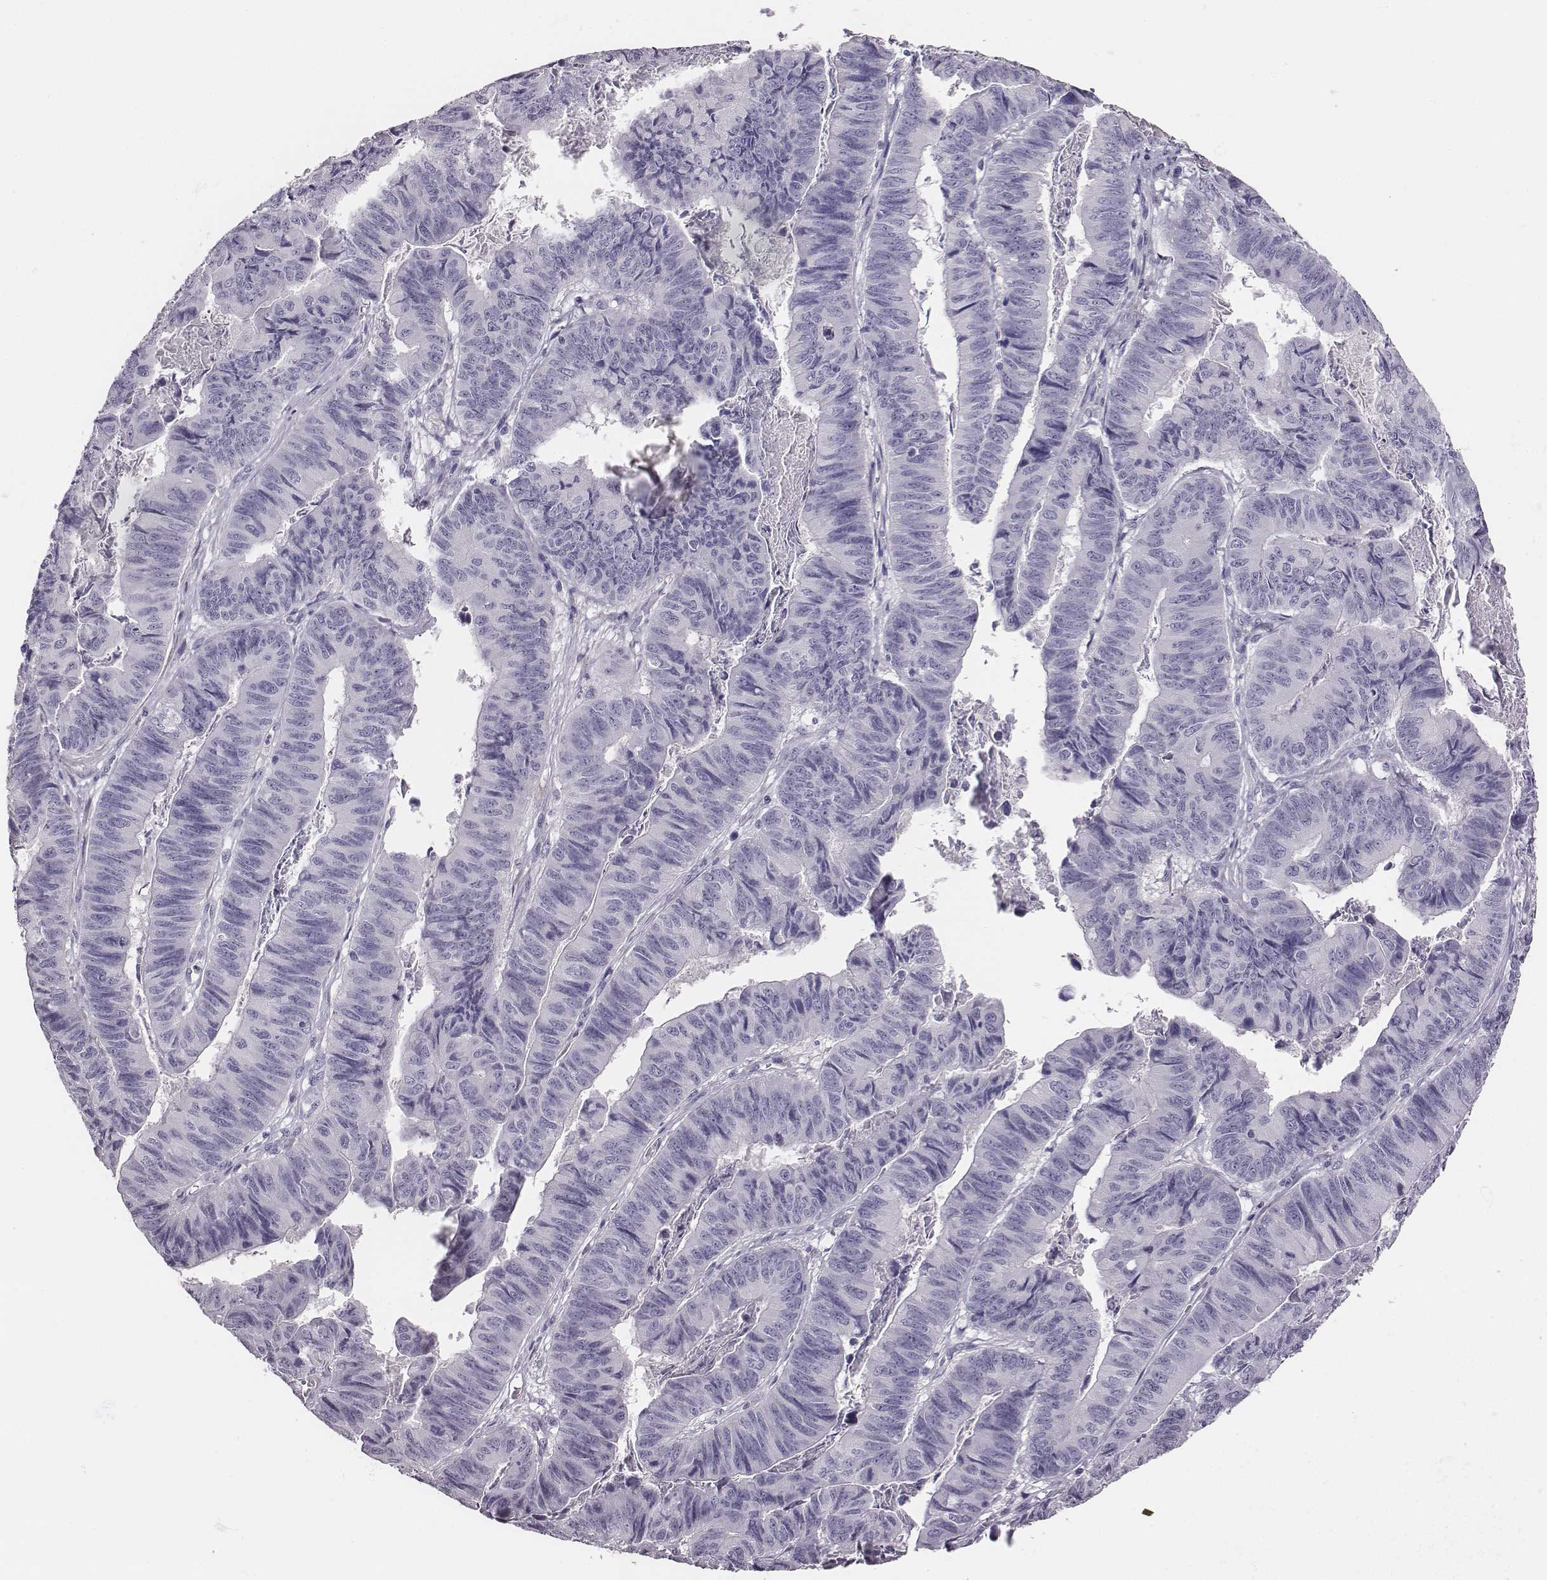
{"staining": {"intensity": "negative", "quantity": "none", "location": "none"}, "tissue": "stomach cancer", "cell_type": "Tumor cells", "image_type": "cancer", "snomed": [{"axis": "morphology", "description": "Adenocarcinoma, NOS"}, {"axis": "topography", "description": "Stomach, lower"}], "caption": "Tumor cells are negative for protein expression in human stomach cancer.", "gene": "GUCA1A", "patient": {"sex": "male", "age": 77}}